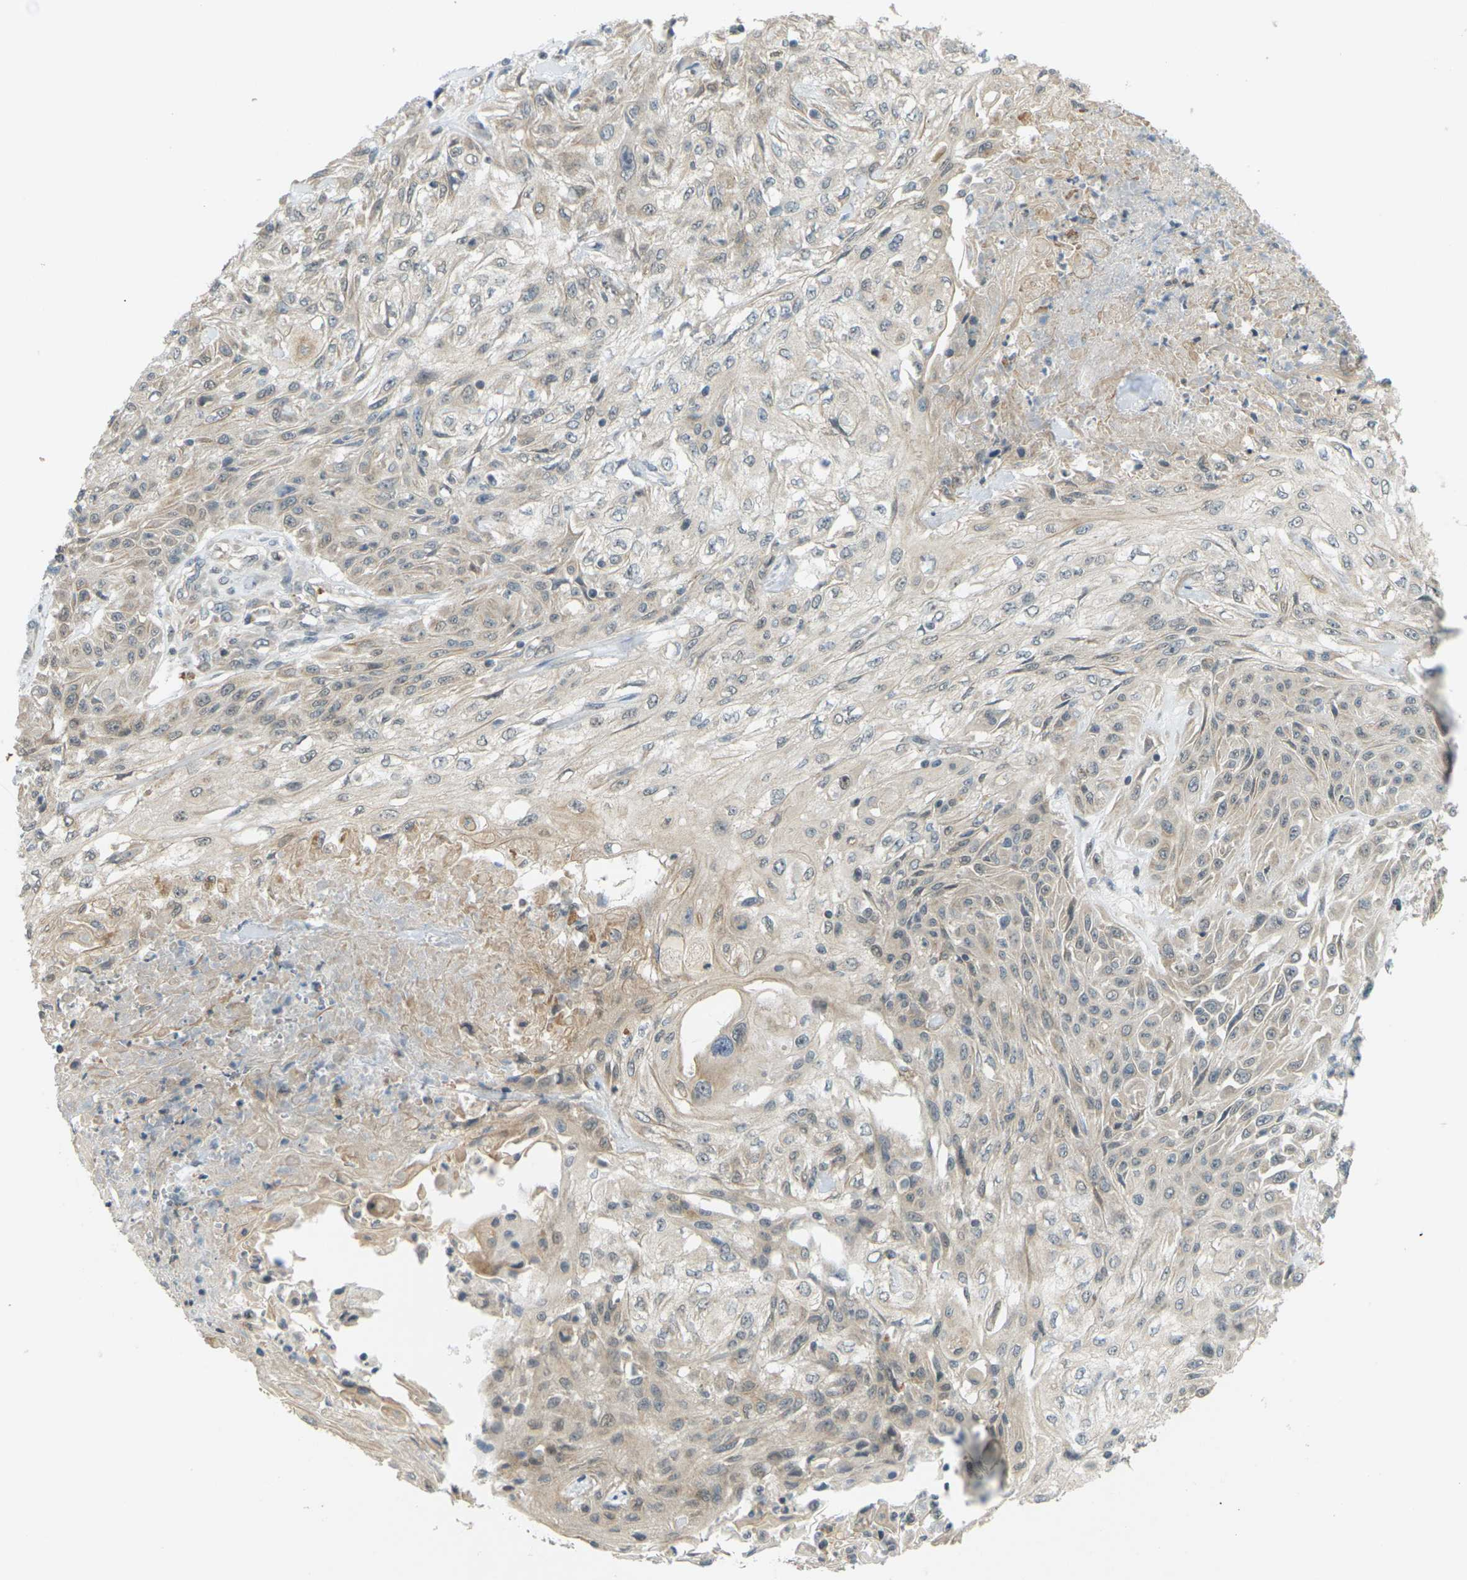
{"staining": {"intensity": "weak", "quantity": ">75%", "location": "cytoplasmic/membranous"}, "tissue": "skin cancer", "cell_type": "Tumor cells", "image_type": "cancer", "snomed": [{"axis": "morphology", "description": "Squamous cell carcinoma, NOS"}, {"axis": "topography", "description": "Skin"}], "caption": "Immunohistochemical staining of human skin cancer shows low levels of weak cytoplasmic/membranous positivity in approximately >75% of tumor cells. Nuclei are stained in blue.", "gene": "SOCS6", "patient": {"sex": "male", "age": 75}}